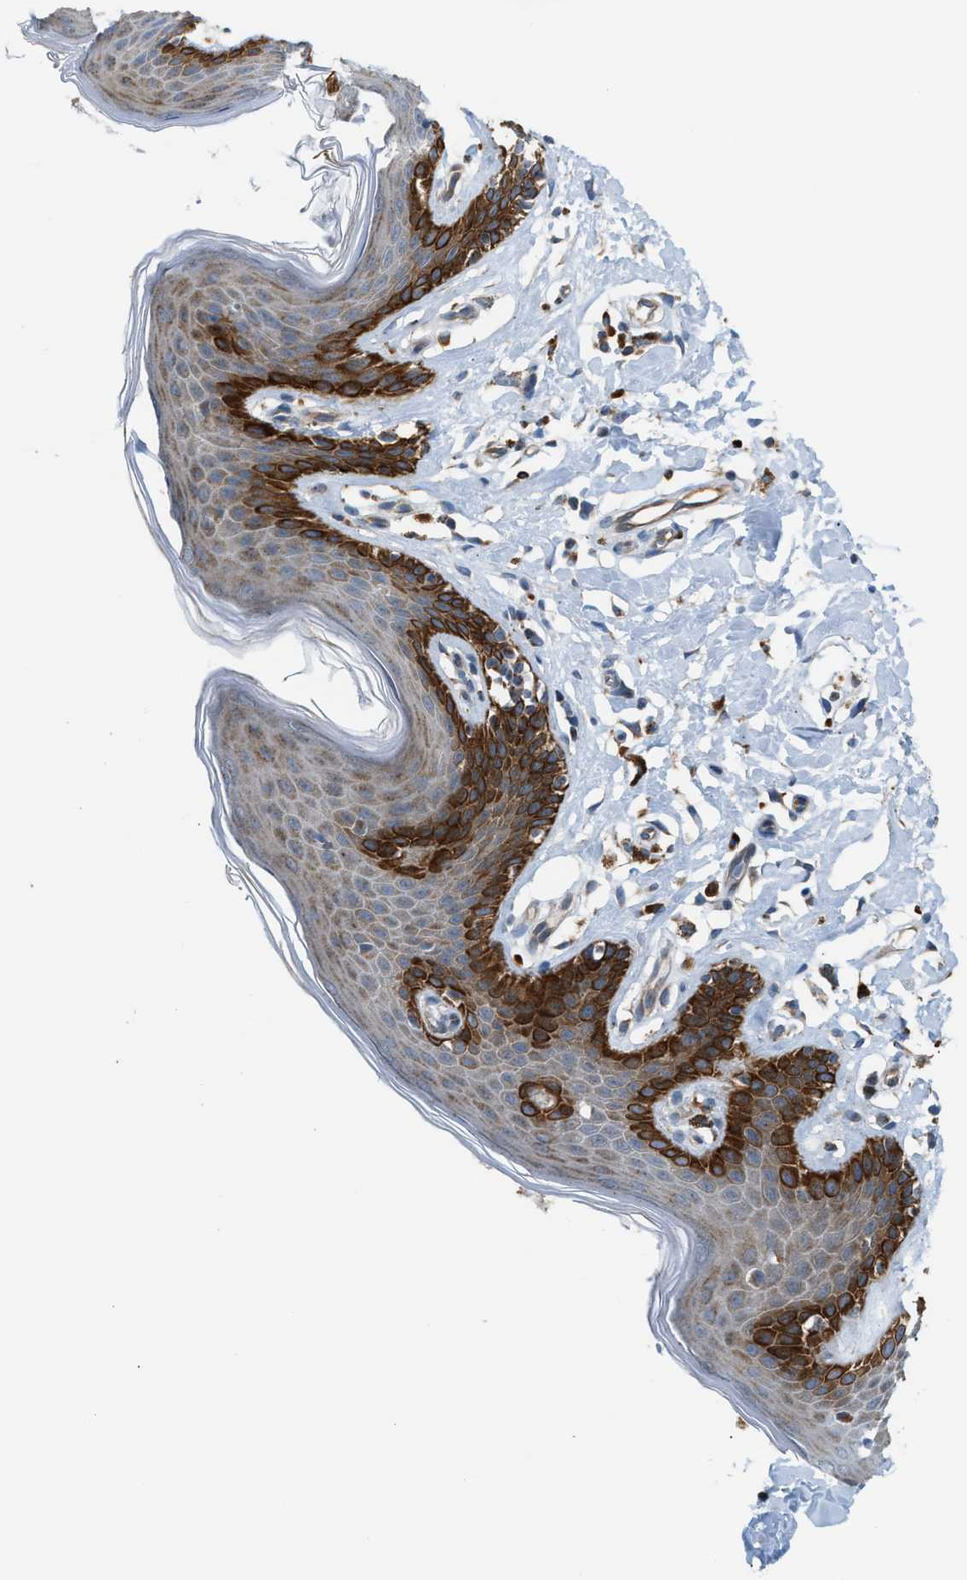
{"staining": {"intensity": "strong", "quantity": "25%-75%", "location": "cytoplasmic/membranous"}, "tissue": "skin", "cell_type": "Epidermal cells", "image_type": "normal", "snomed": [{"axis": "morphology", "description": "Normal tissue, NOS"}, {"axis": "topography", "description": "Vulva"}], "caption": "Protein staining reveals strong cytoplasmic/membranous positivity in approximately 25%-75% of epidermal cells in unremarkable skin. Using DAB (3,3'-diaminobenzidine) (brown) and hematoxylin (blue) stains, captured at high magnification using brightfield microscopy.", "gene": "PDCL", "patient": {"sex": "female", "age": 66}}